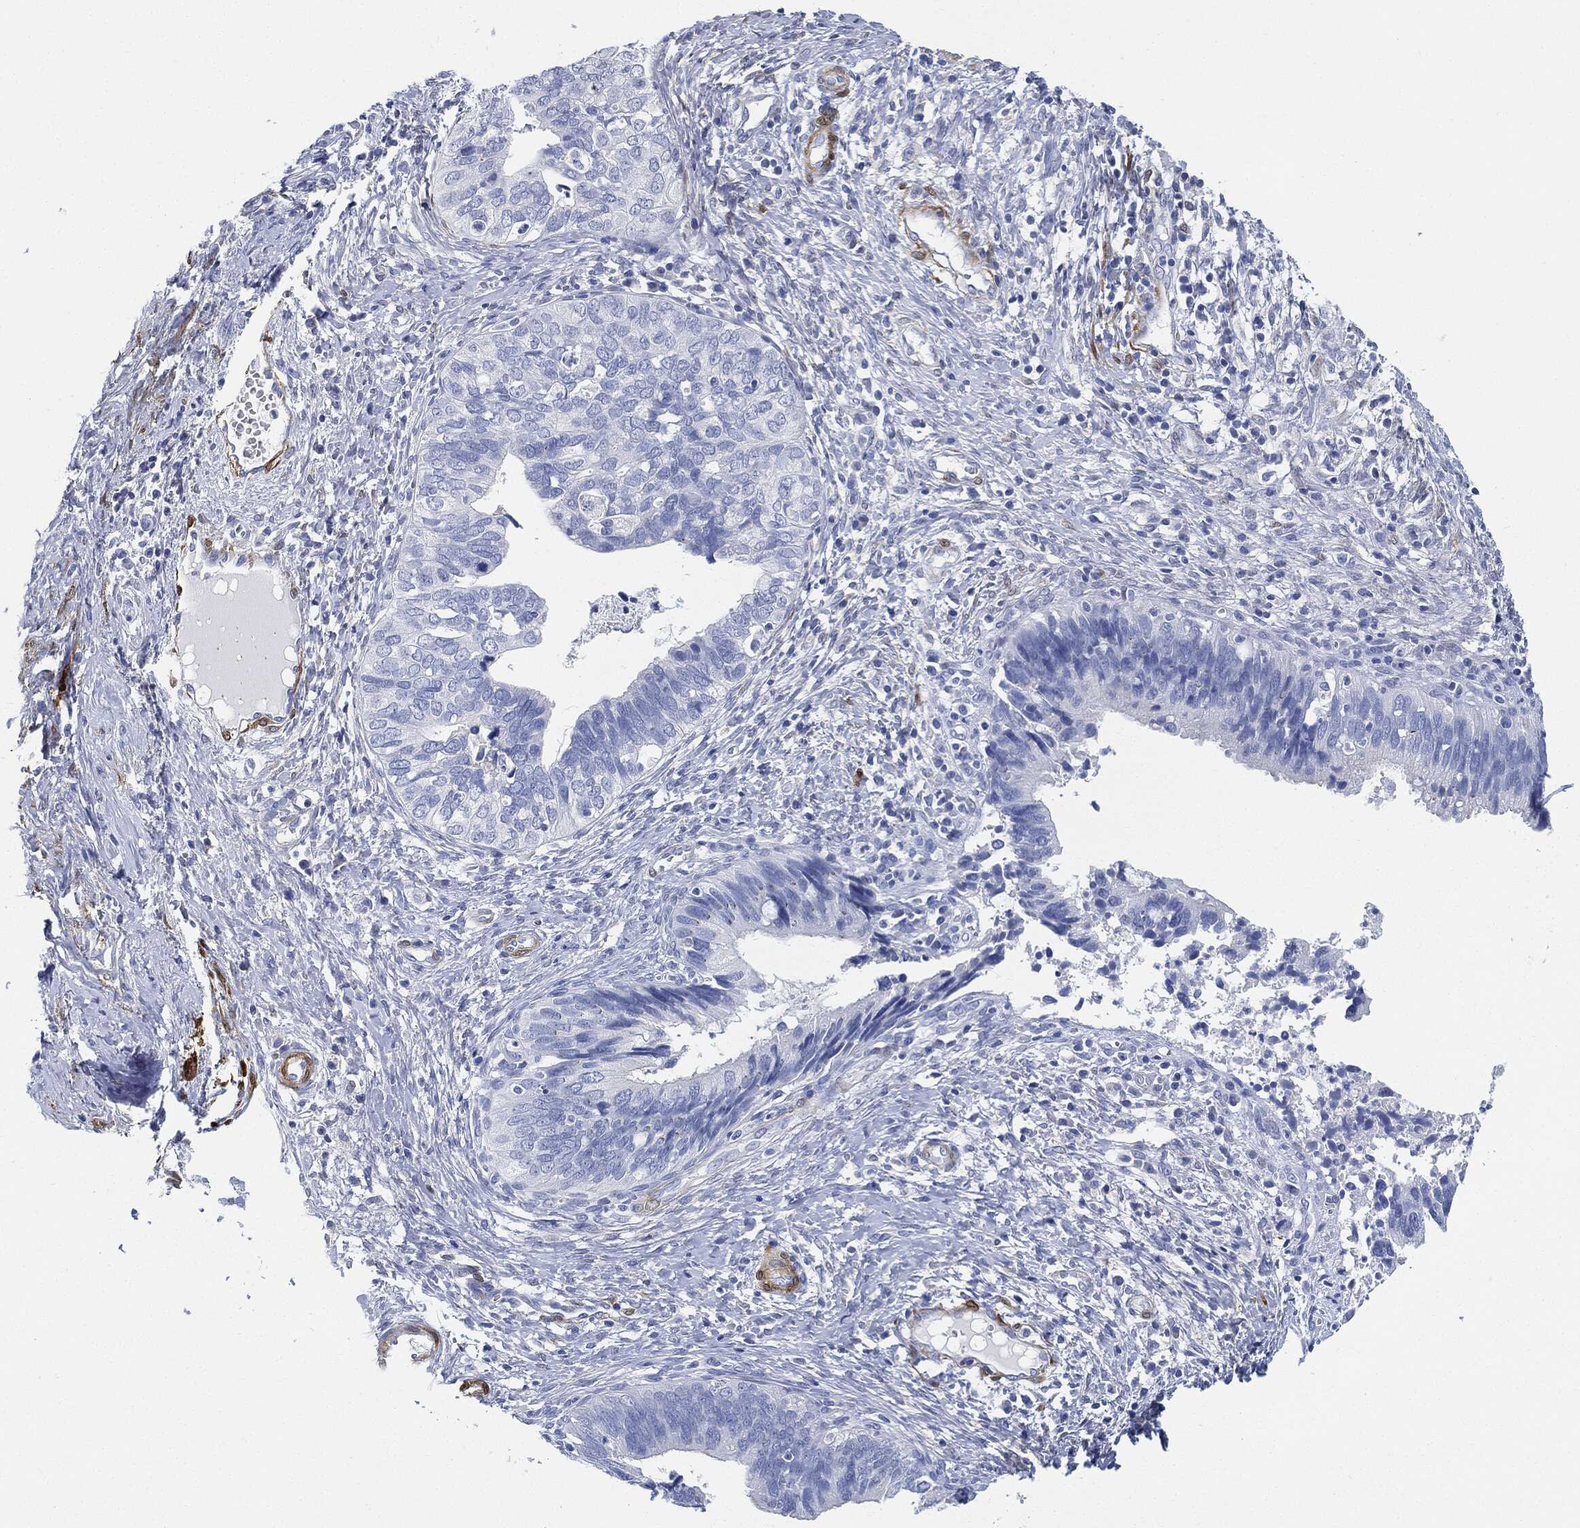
{"staining": {"intensity": "negative", "quantity": "none", "location": "none"}, "tissue": "cervical cancer", "cell_type": "Tumor cells", "image_type": "cancer", "snomed": [{"axis": "morphology", "description": "Adenocarcinoma, NOS"}, {"axis": "topography", "description": "Cervix"}], "caption": "DAB immunohistochemical staining of adenocarcinoma (cervical) reveals no significant positivity in tumor cells. (Stains: DAB (3,3'-diaminobenzidine) immunohistochemistry (IHC) with hematoxylin counter stain, Microscopy: brightfield microscopy at high magnification).", "gene": "TAGLN", "patient": {"sex": "female", "age": 42}}